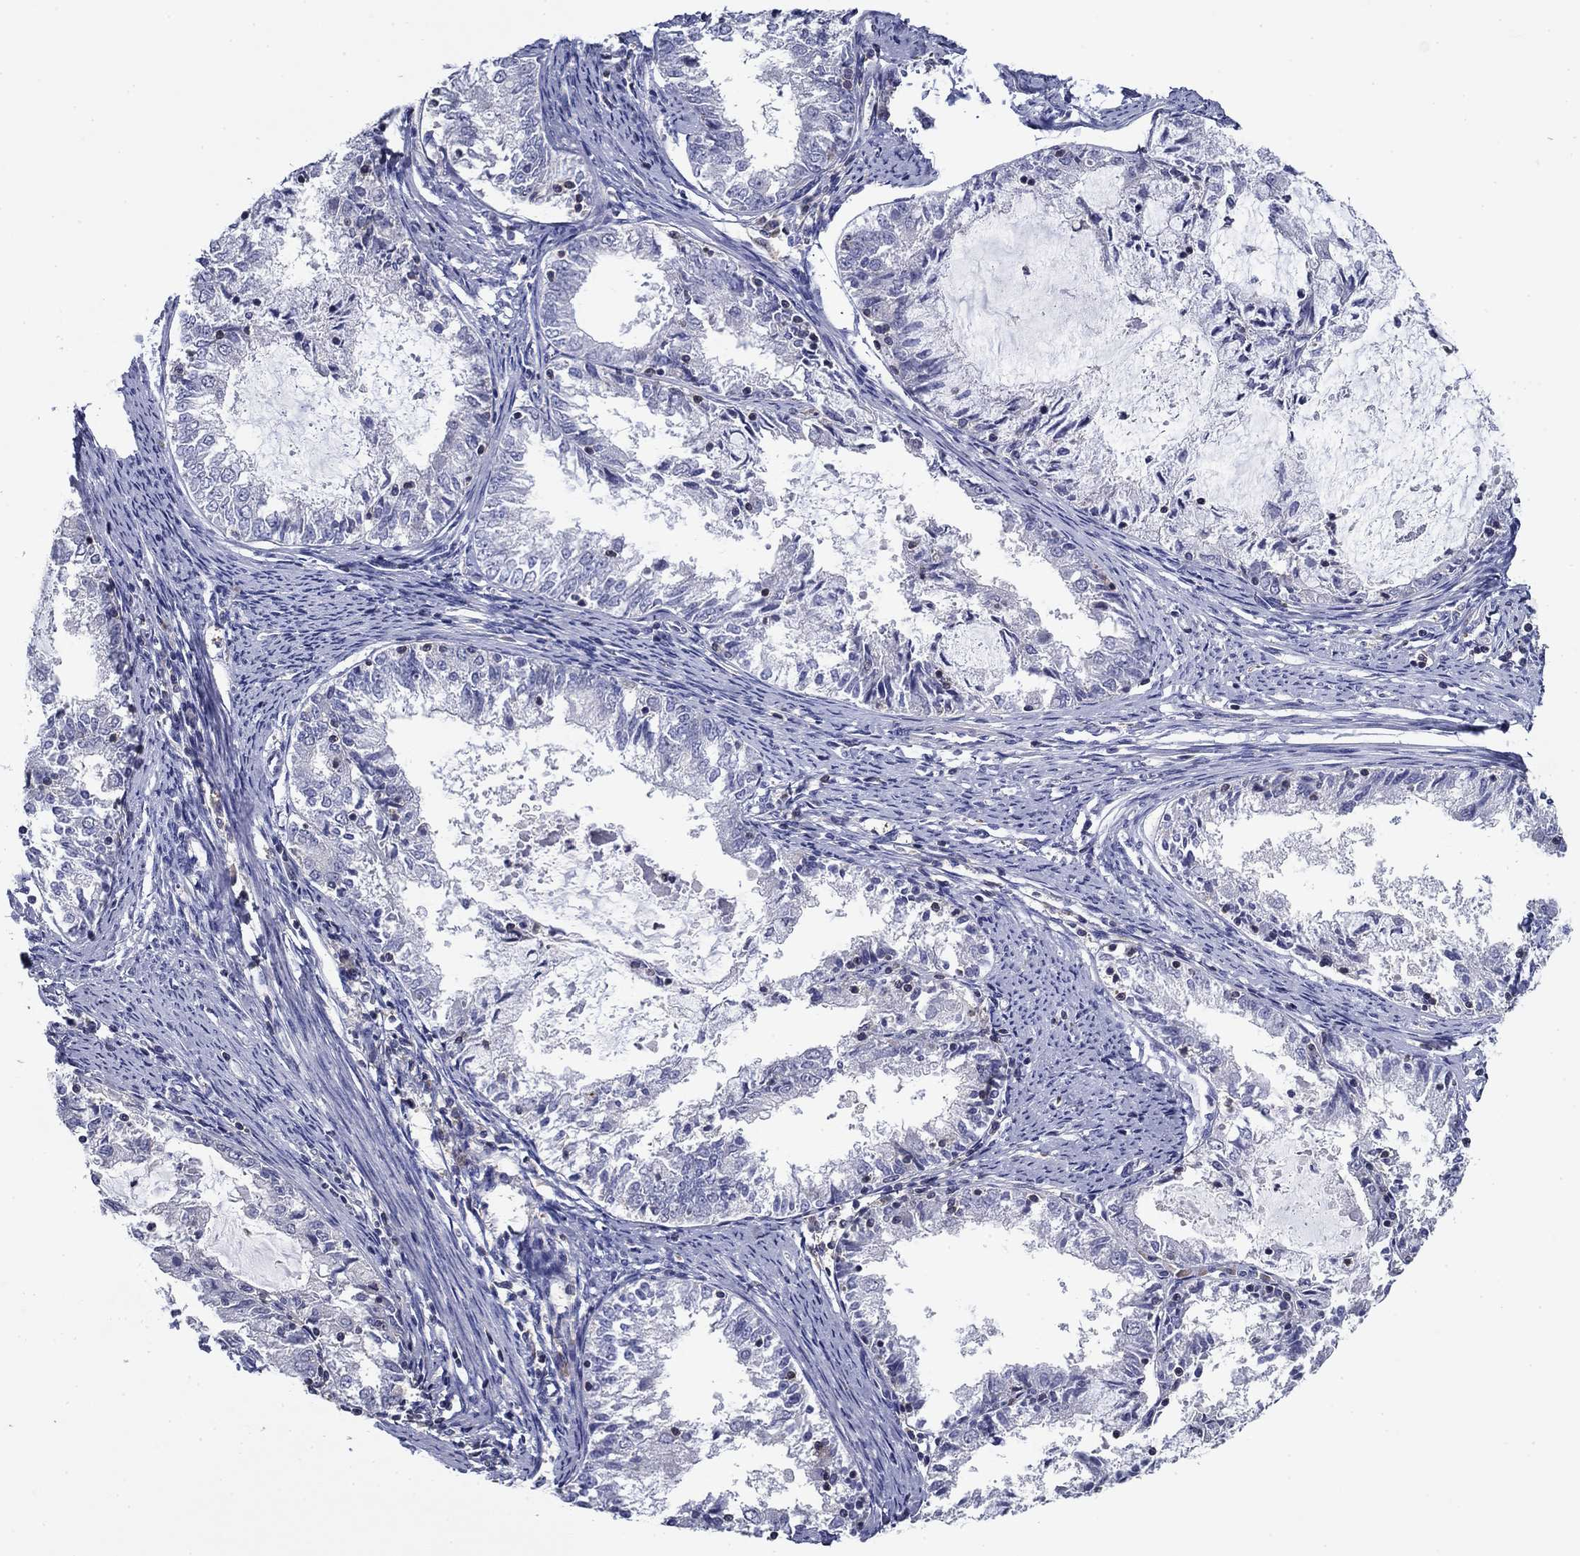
{"staining": {"intensity": "negative", "quantity": "none", "location": "none"}, "tissue": "endometrial cancer", "cell_type": "Tumor cells", "image_type": "cancer", "snomed": [{"axis": "morphology", "description": "Adenocarcinoma, NOS"}, {"axis": "topography", "description": "Endometrium"}], "caption": "Immunohistochemistry (IHC) photomicrograph of human endometrial cancer (adenocarcinoma) stained for a protein (brown), which exhibits no positivity in tumor cells. (DAB (3,3'-diaminobenzidine) IHC, high magnification).", "gene": "POU2F2", "patient": {"sex": "female", "age": 57}}